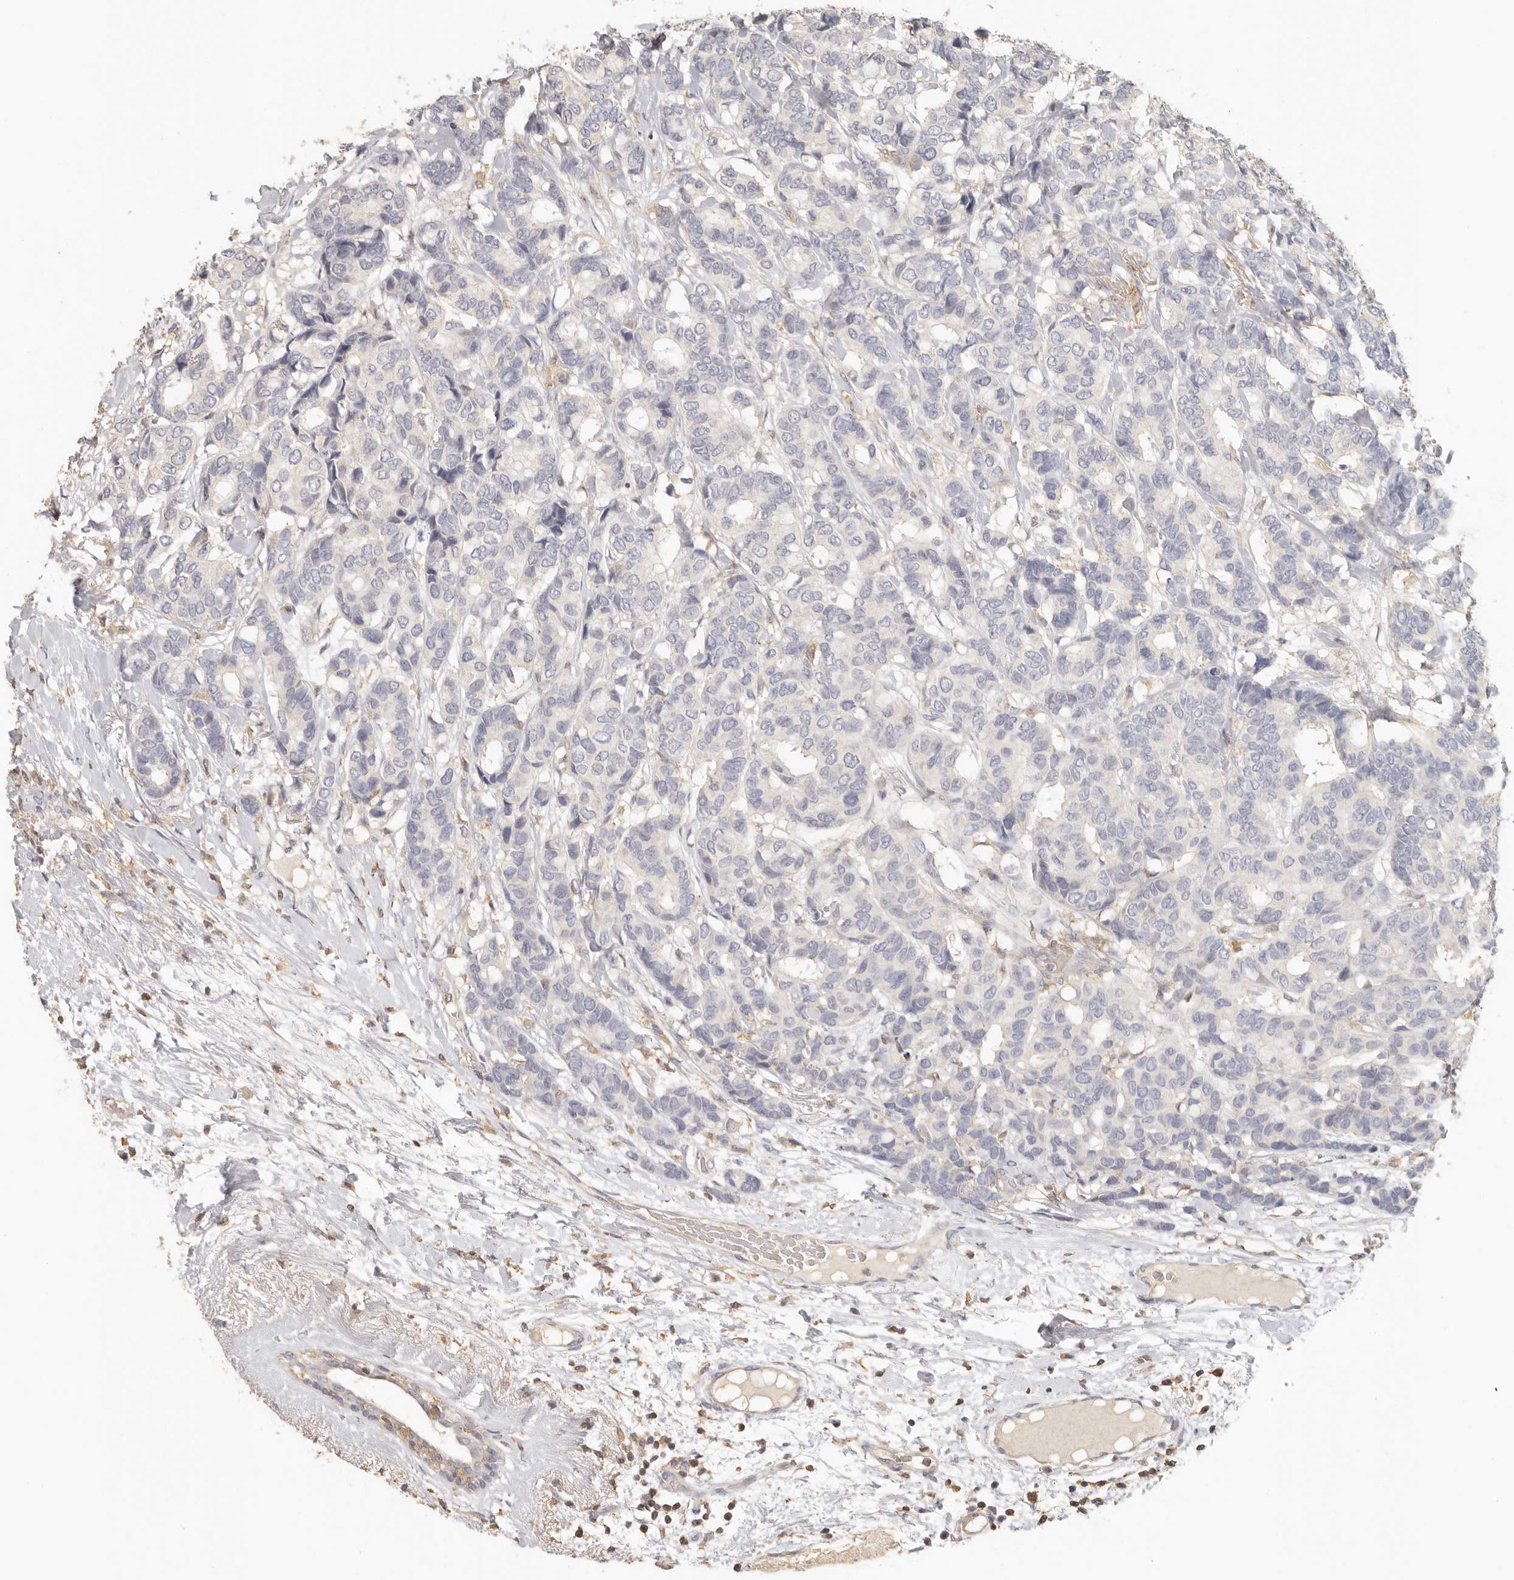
{"staining": {"intensity": "negative", "quantity": "none", "location": "none"}, "tissue": "breast cancer", "cell_type": "Tumor cells", "image_type": "cancer", "snomed": [{"axis": "morphology", "description": "Duct carcinoma"}, {"axis": "topography", "description": "Breast"}], "caption": "DAB (3,3'-diaminobenzidine) immunohistochemical staining of human breast cancer exhibits no significant positivity in tumor cells. Brightfield microscopy of immunohistochemistry stained with DAB (3,3'-diaminobenzidine) (brown) and hematoxylin (blue), captured at high magnification.", "gene": "CSK", "patient": {"sex": "female", "age": 87}}